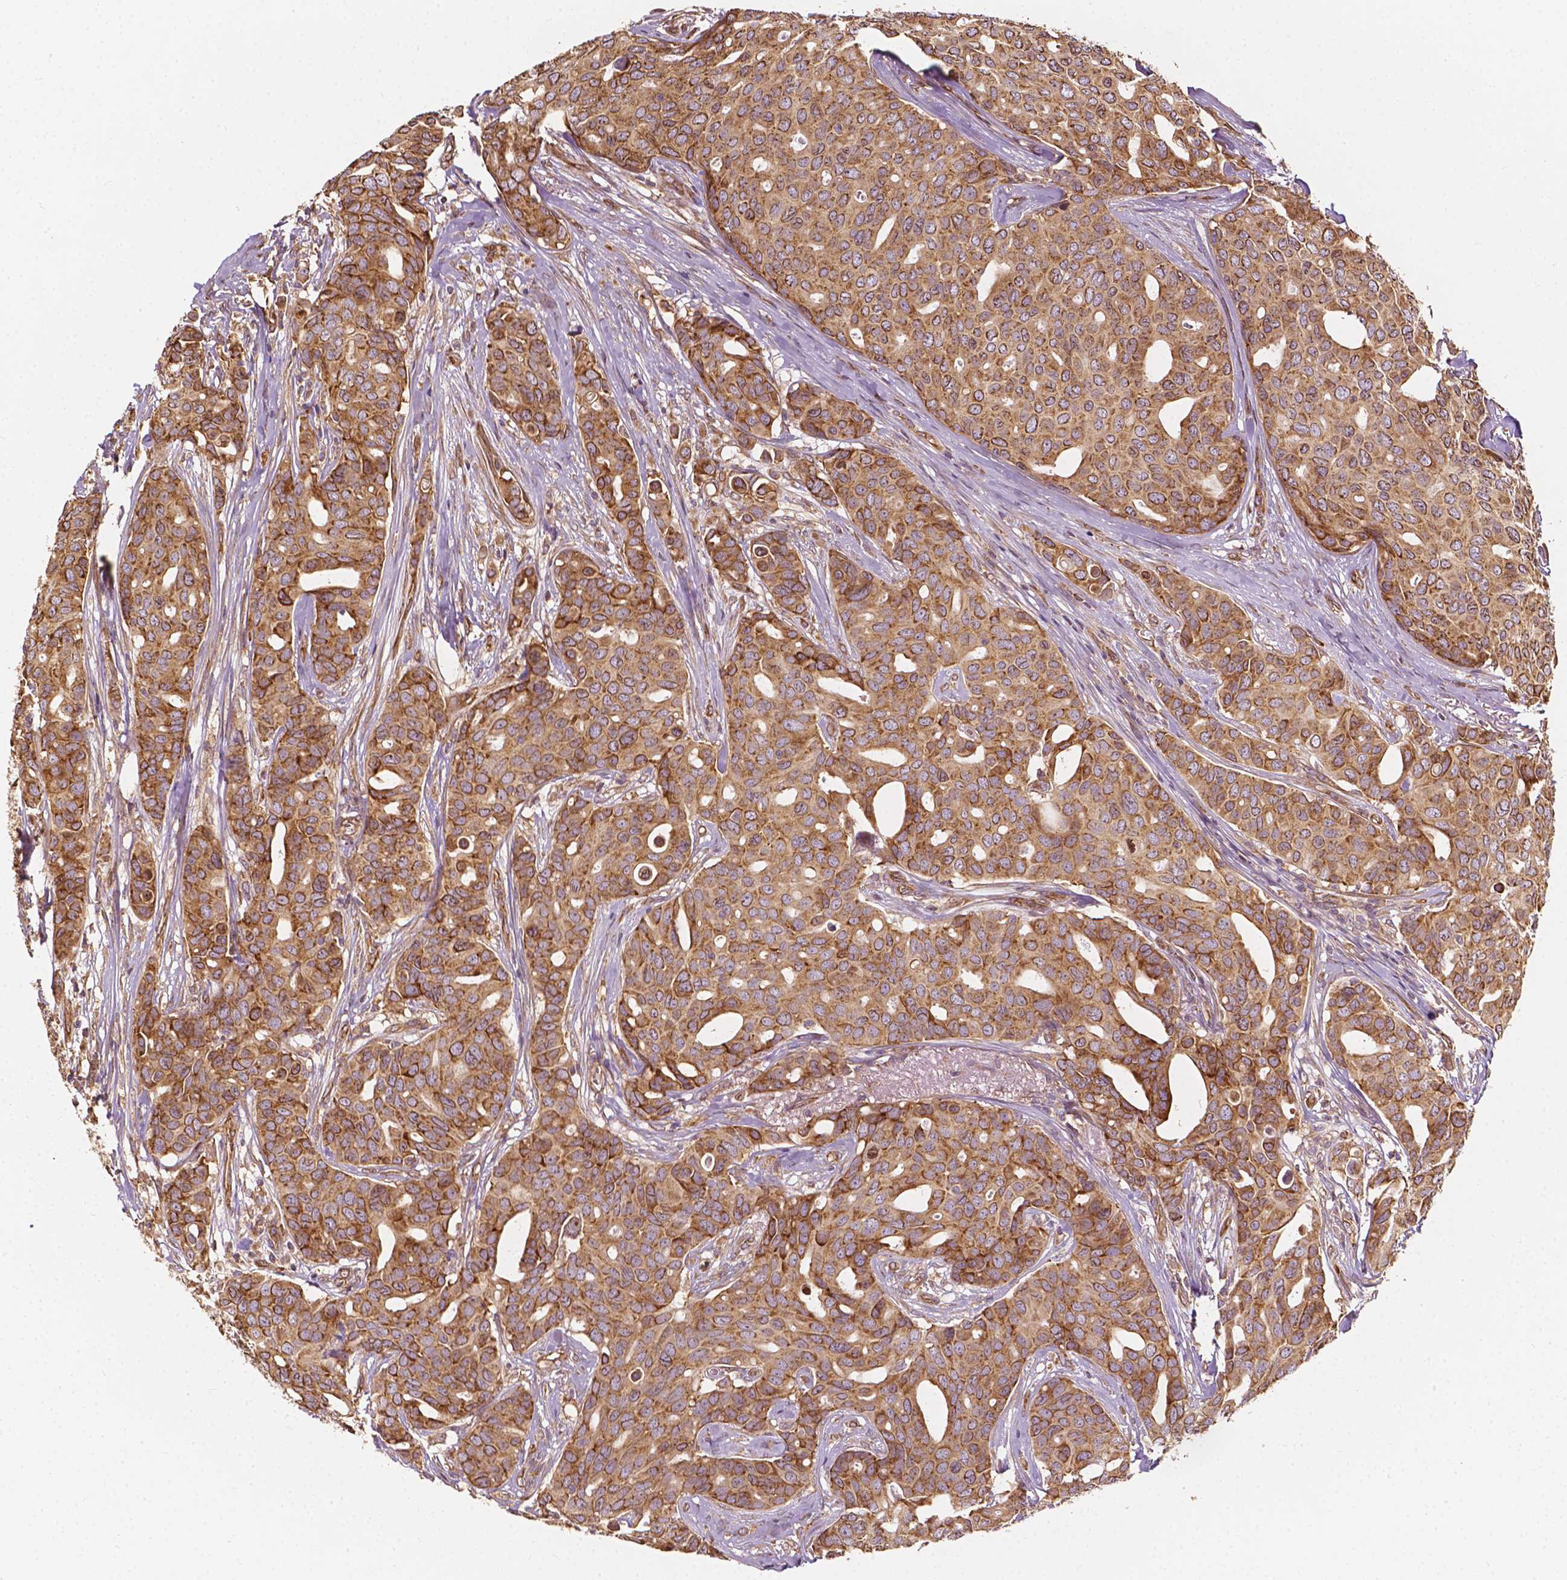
{"staining": {"intensity": "moderate", "quantity": ">75%", "location": "cytoplasmic/membranous"}, "tissue": "breast cancer", "cell_type": "Tumor cells", "image_type": "cancer", "snomed": [{"axis": "morphology", "description": "Duct carcinoma"}, {"axis": "topography", "description": "Breast"}], "caption": "Infiltrating ductal carcinoma (breast) stained with a protein marker shows moderate staining in tumor cells.", "gene": "G3BP1", "patient": {"sex": "female", "age": 54}}